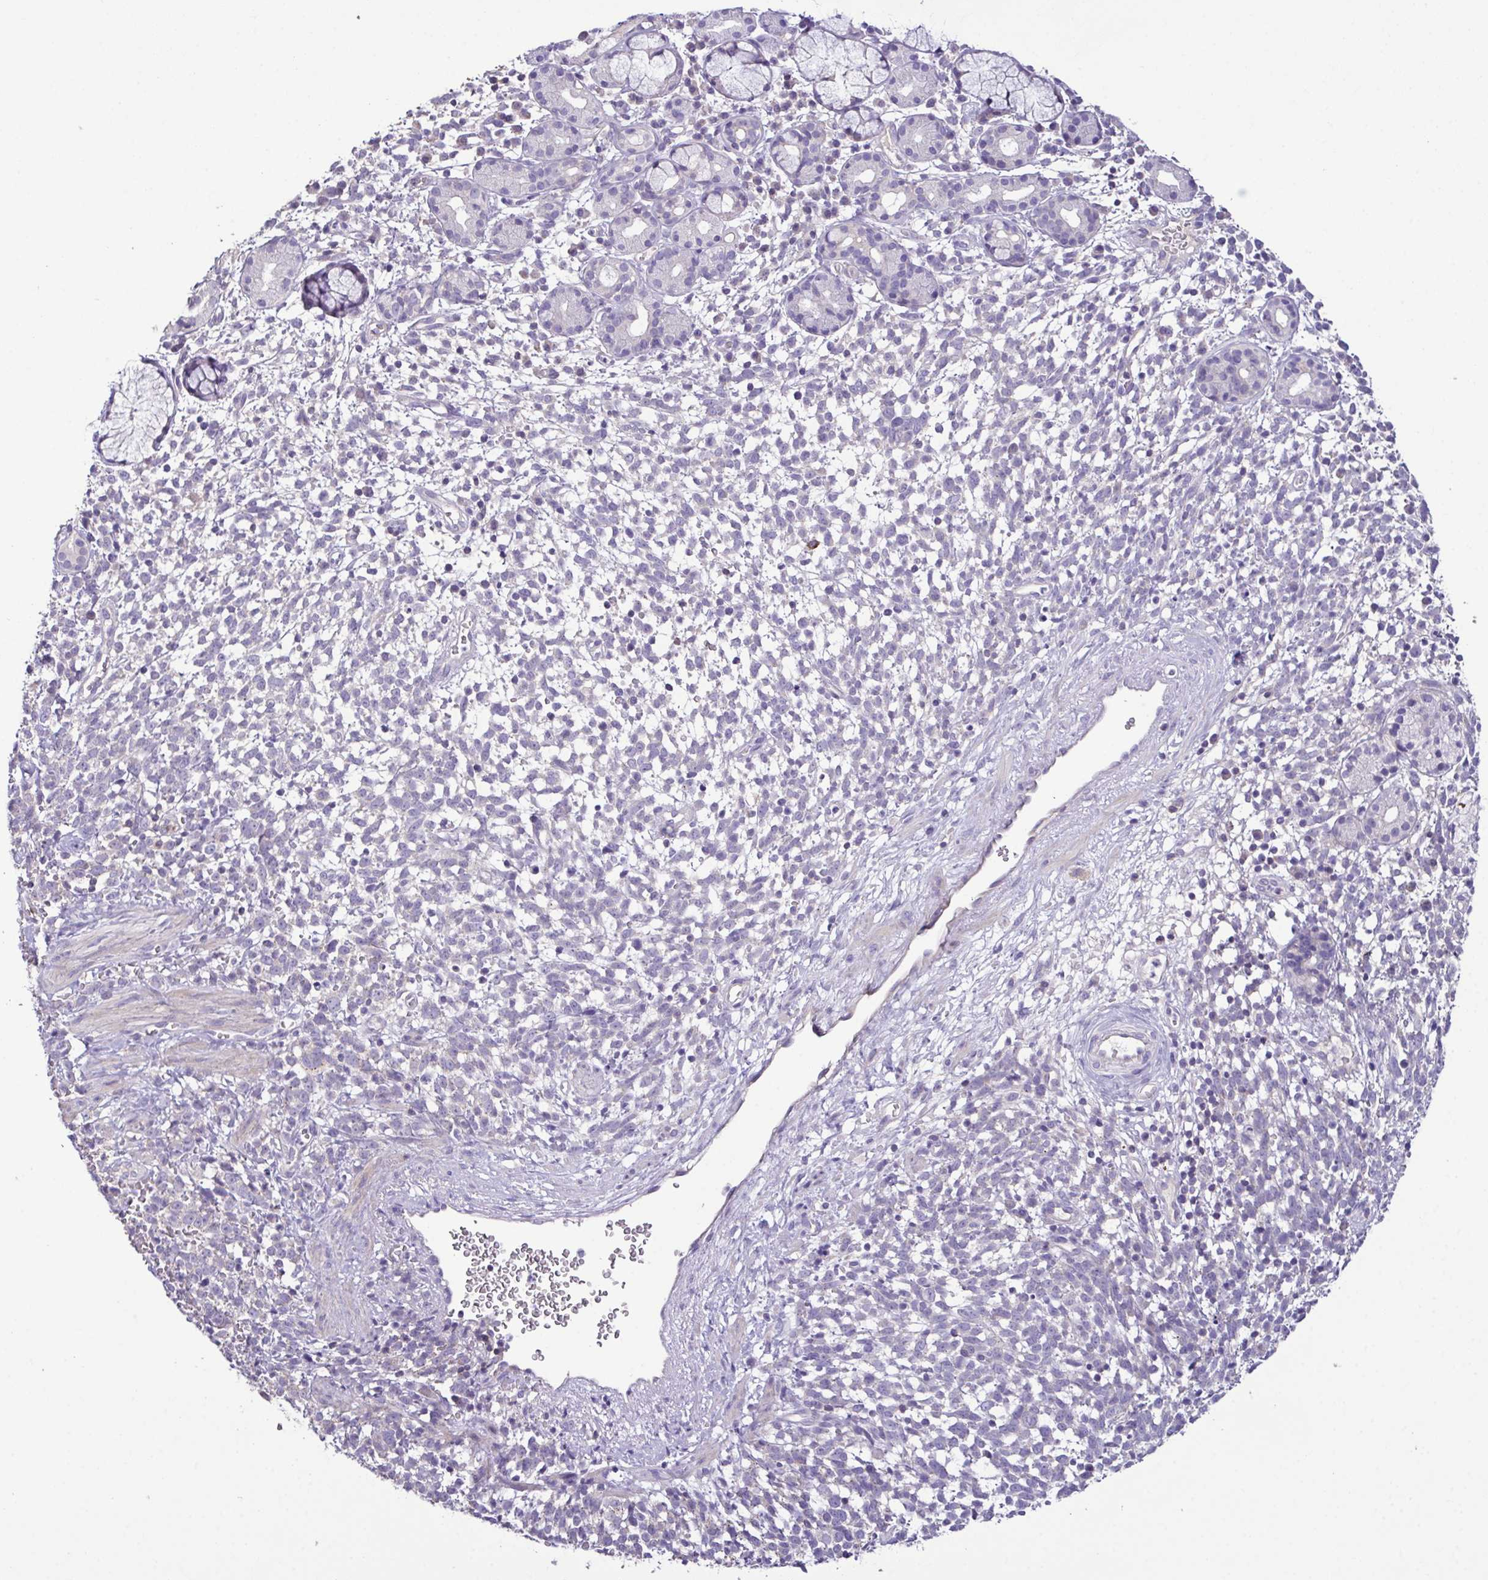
{"staining": {"intensity": "negative", "quantity": "none", "location": "none"}, "tissue": "melanoma", "cell_type": "Tumor cells", "image_type": "cancer", "snomed": [{"axis": "morphology", "description": "Malignant melanoma, NOS"}, {"axis": "topography", "description": "Skin"}], "caption": "Human melanoma stained for a protein using immunohistochemistry demonstrates no expression in tumor cells.", "gene": "MARCO", "patient": {"sex": "female", "age": 70}}